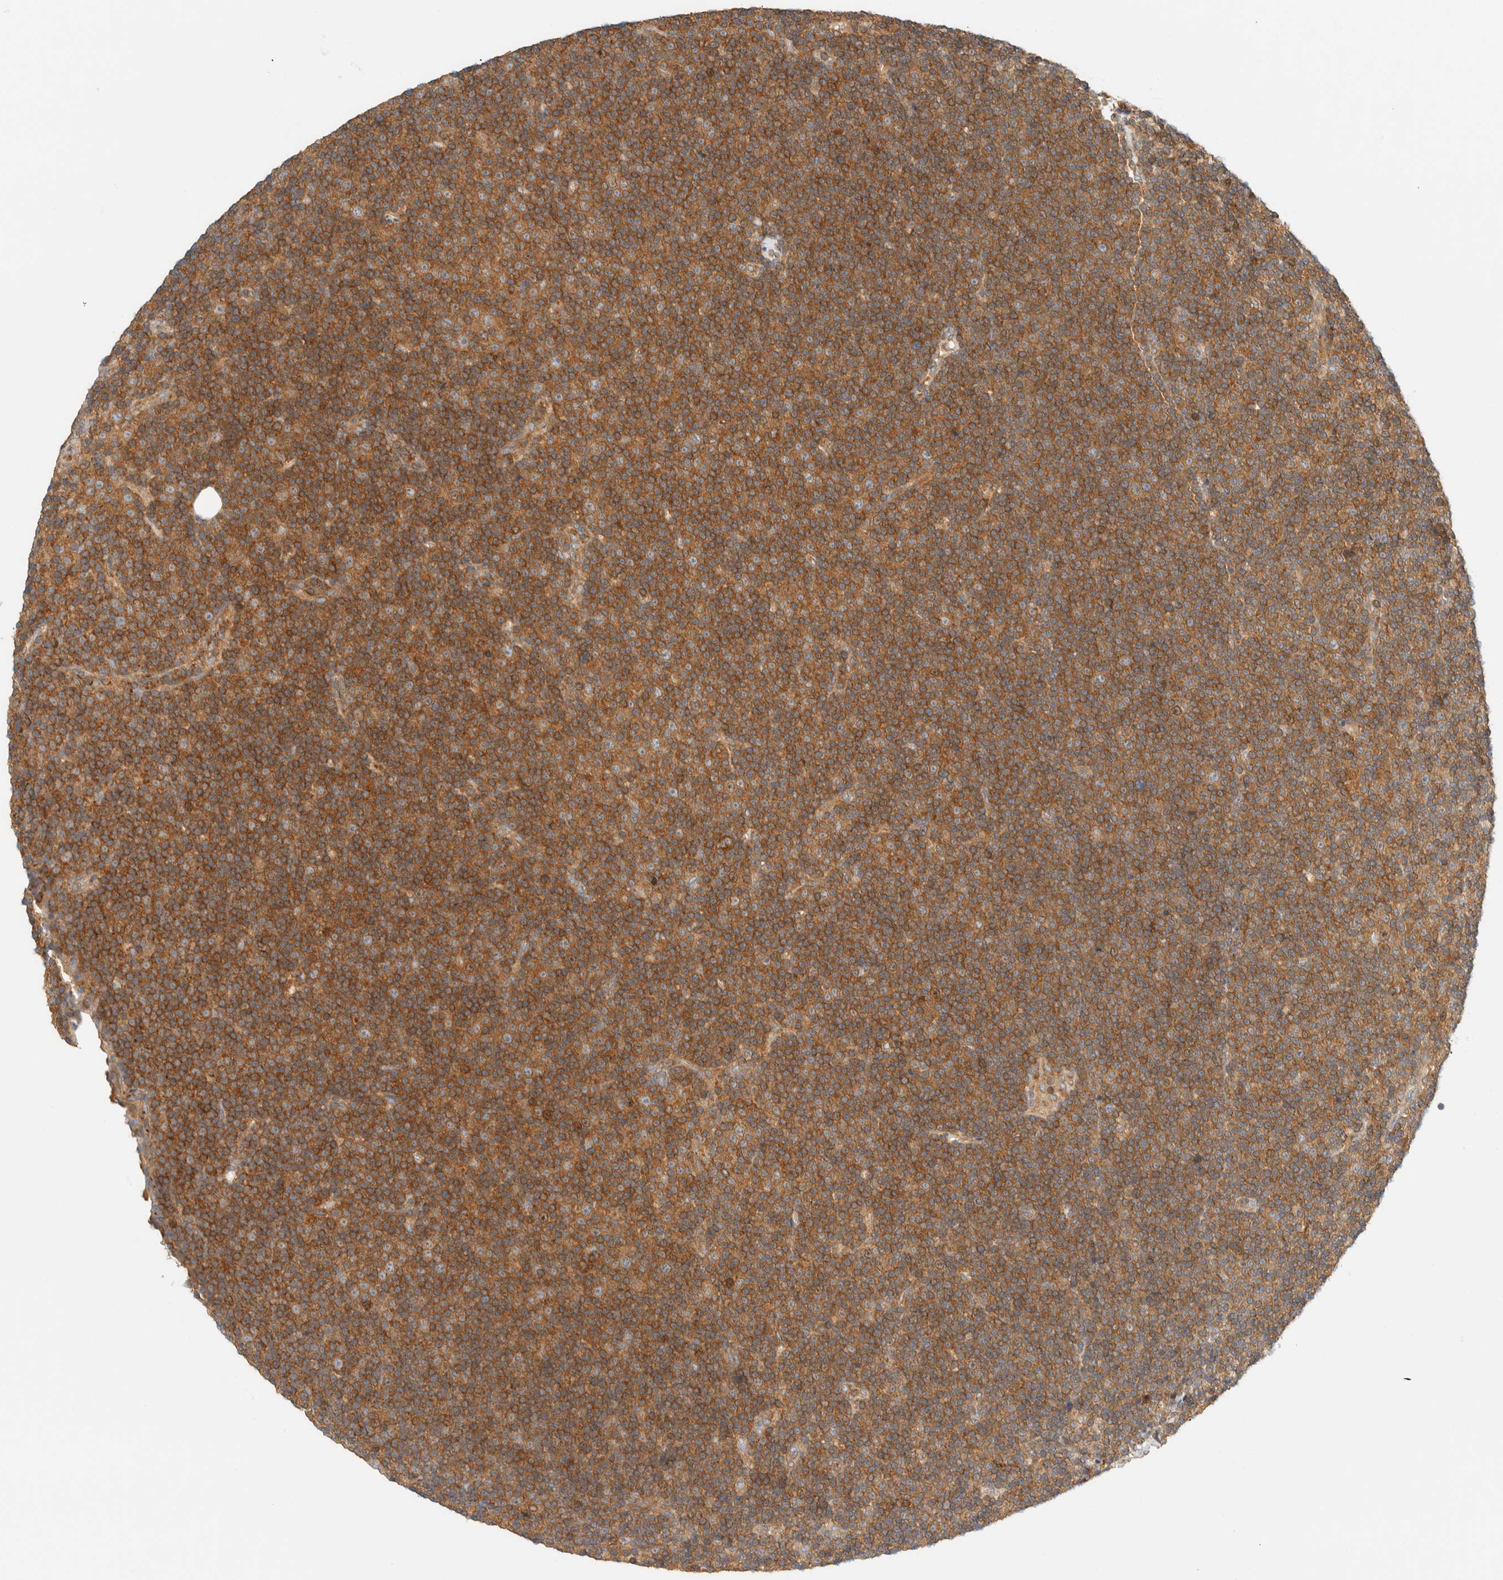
{"staining": {"intensity": "moderate", "quantity": ">75%", "location": "cytoplasmic/membranous"}, "tissue": "lymphoma", "cell_type": "Tumor cells", "image_type": "cancer", "snomed": [{"axis": "morphology", "description": "Malignant lymphoma, non-Hodgkin's type, Low grade"}, {"axis": "topography", "description": "Lymph node"}], "caption": "The photomicrograph demonstrates staining of lymphoma, revealing moderate cytoplasmic/membranous protein staining (brown color) within tumor cells.", "gene": "ARFGEF1", "patient": {"sex": "female", "age": 67}}